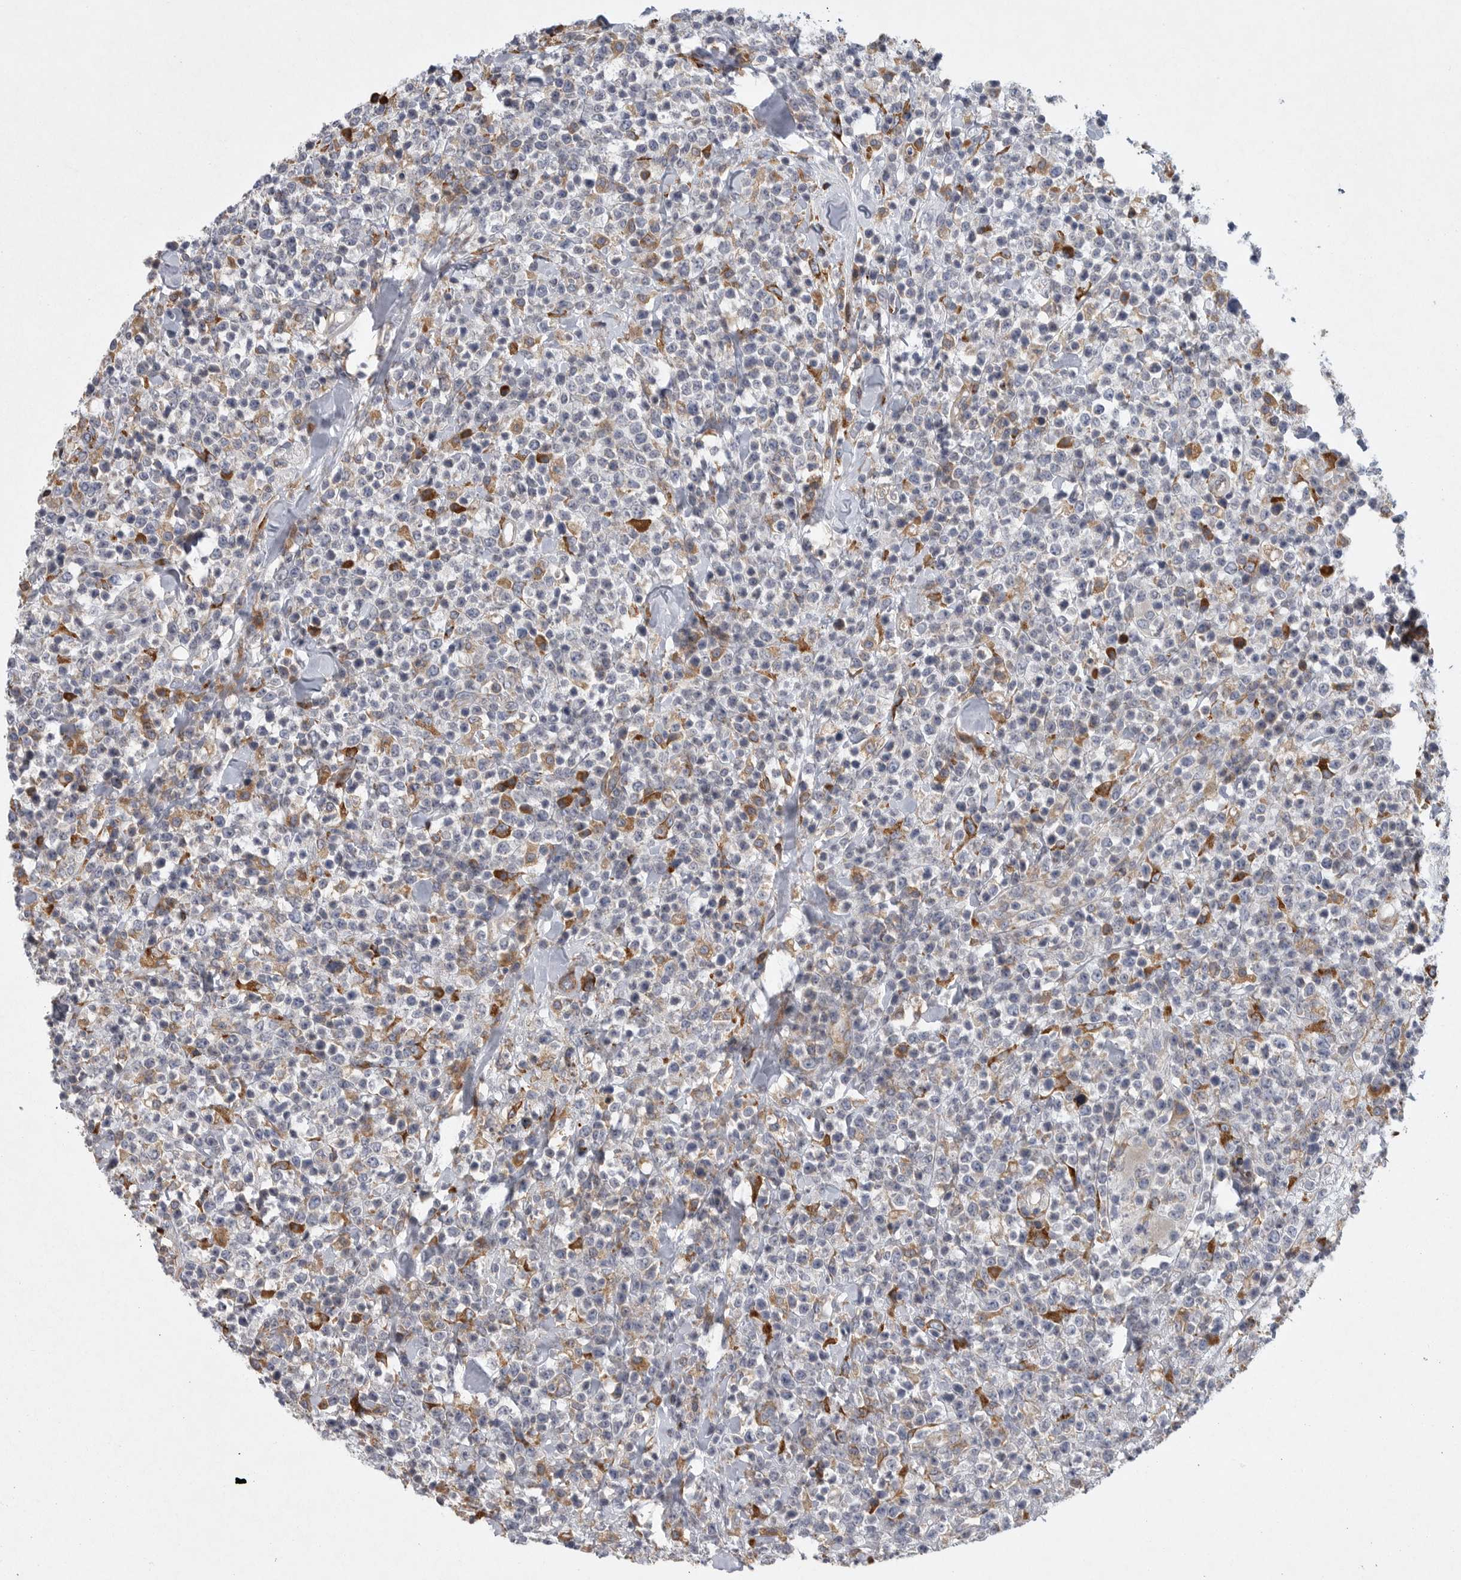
{"staining": {"intensity": "moderate", "quantity": "<25%", "location": "cytoplasmic/membranous"}, "tissue": "lymphoma", "cell_type": "Tumor cells", "image_type": "cancer", "snomed": [{"axis": "morphology", "description": "Malignant lymphoma, non-Hodgkin's type, High grade"}, {"axis": "topography", "description": "Colon"}], "caption": "Immunohistochemical staining of human lymphoma reveals moderate cytoplasmic/membranous protein expression in about <25% of tumor cells. The protein of interest is stained brown, and the nuclei are stained in blue (DAB (3,3'-diaminobenzidine) IHC with brightfield microscopy, high magnification).", "gene": "MINPP1", "patient": {"sex": "female", "age": 53}}